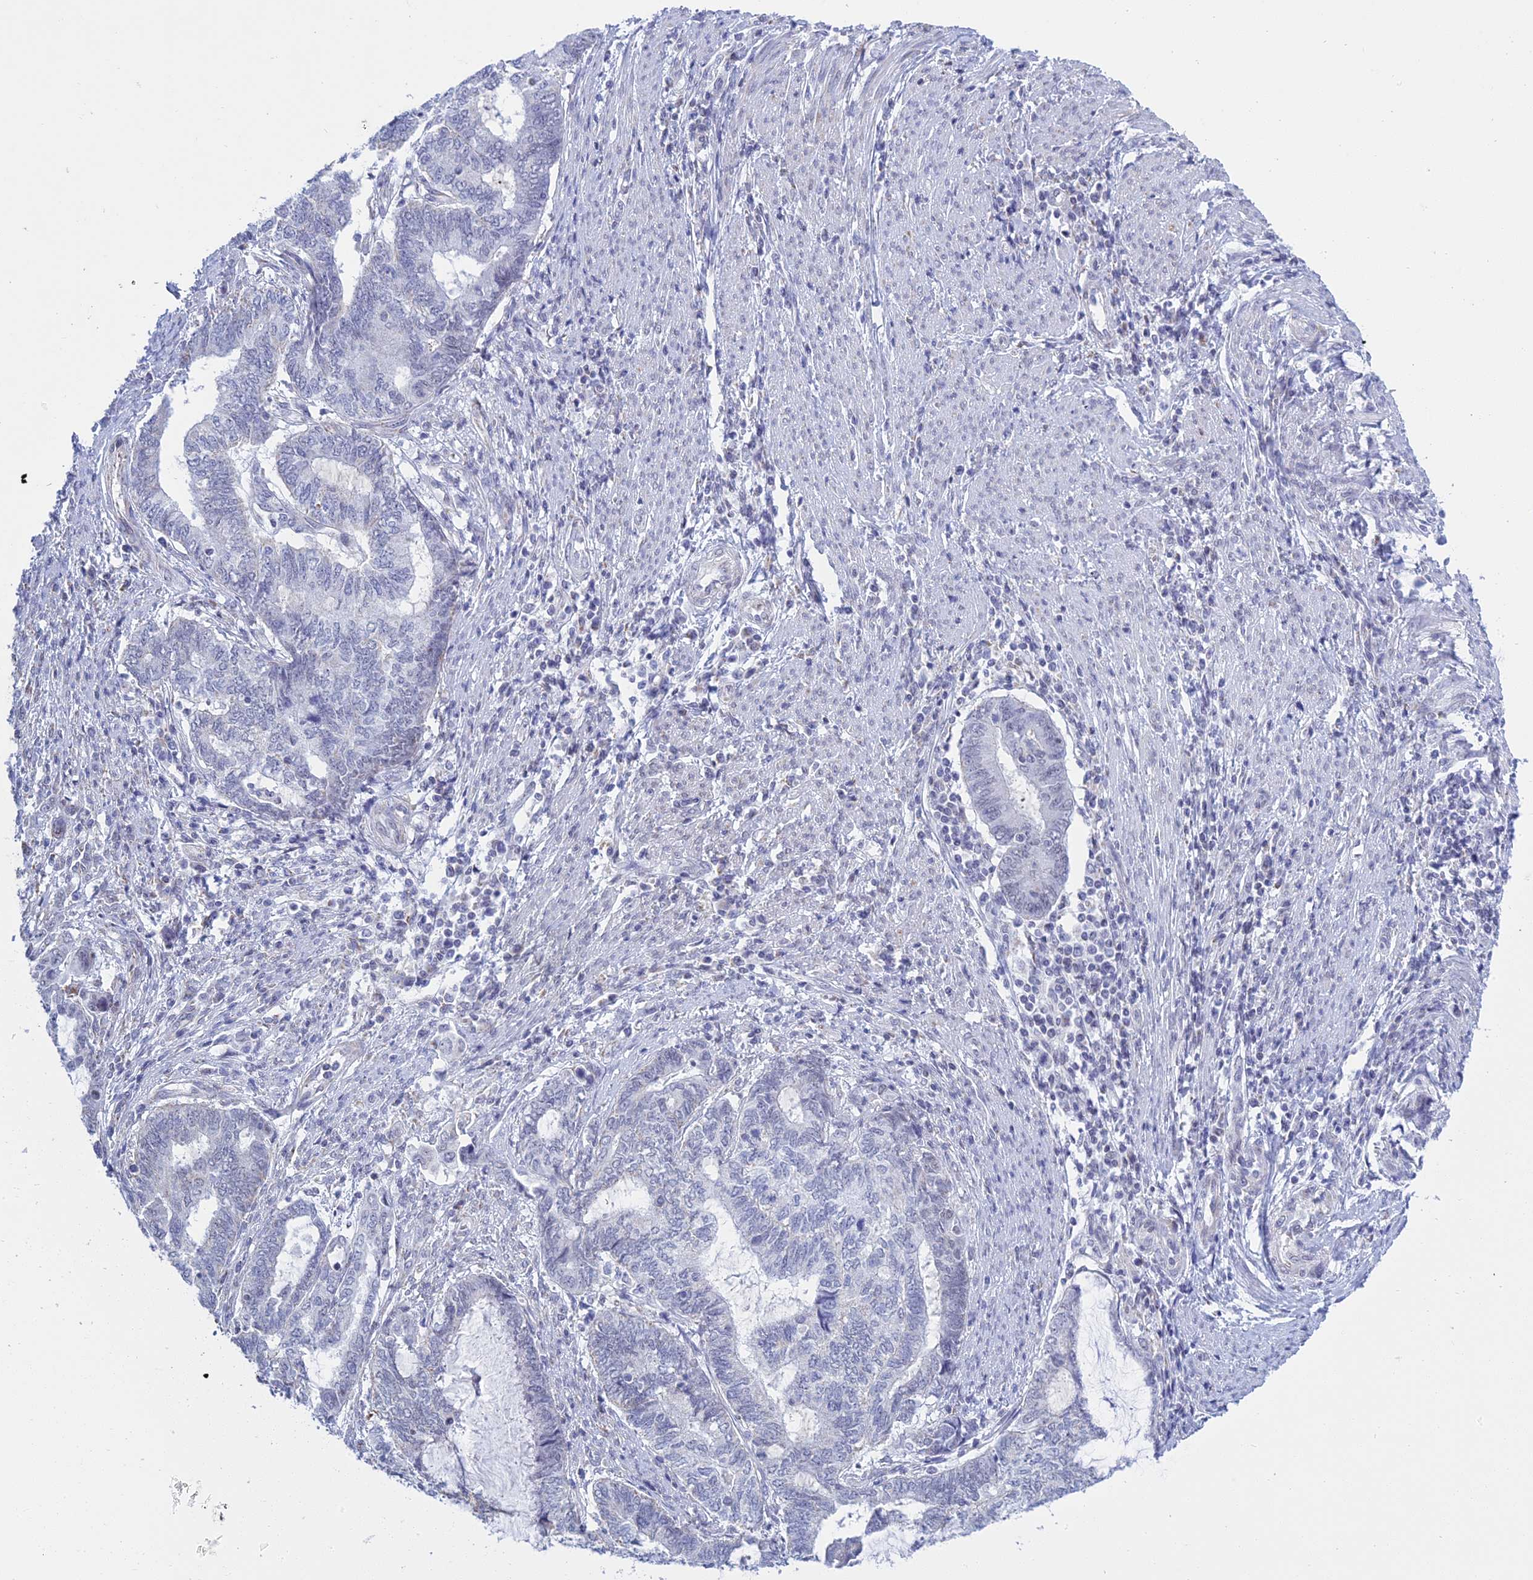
{"staining": {"intensity": "negative", "quantity": "none", "location": "none"}, "tissue": "endometrial cancer", "cell_type": "Tumor cells", "image_type": "cancer", "snomed": [{"axis": "morphology", "description": "Adenocarcinoma, NOS"}, {"axis": "topography", "description": "Uterus"}, {"axis": "topography", "description": "Endometrium"}], "caption": "A micrograph of endometrial adenocarcinoma stained for a protein shows no brown staining in tumor cells. (DAB (3,3'-diaminobenzidine) IHC with hematoxylin counter stain).", "gene": "KLF14", "patient": {"sex": "female", "age": 70}}